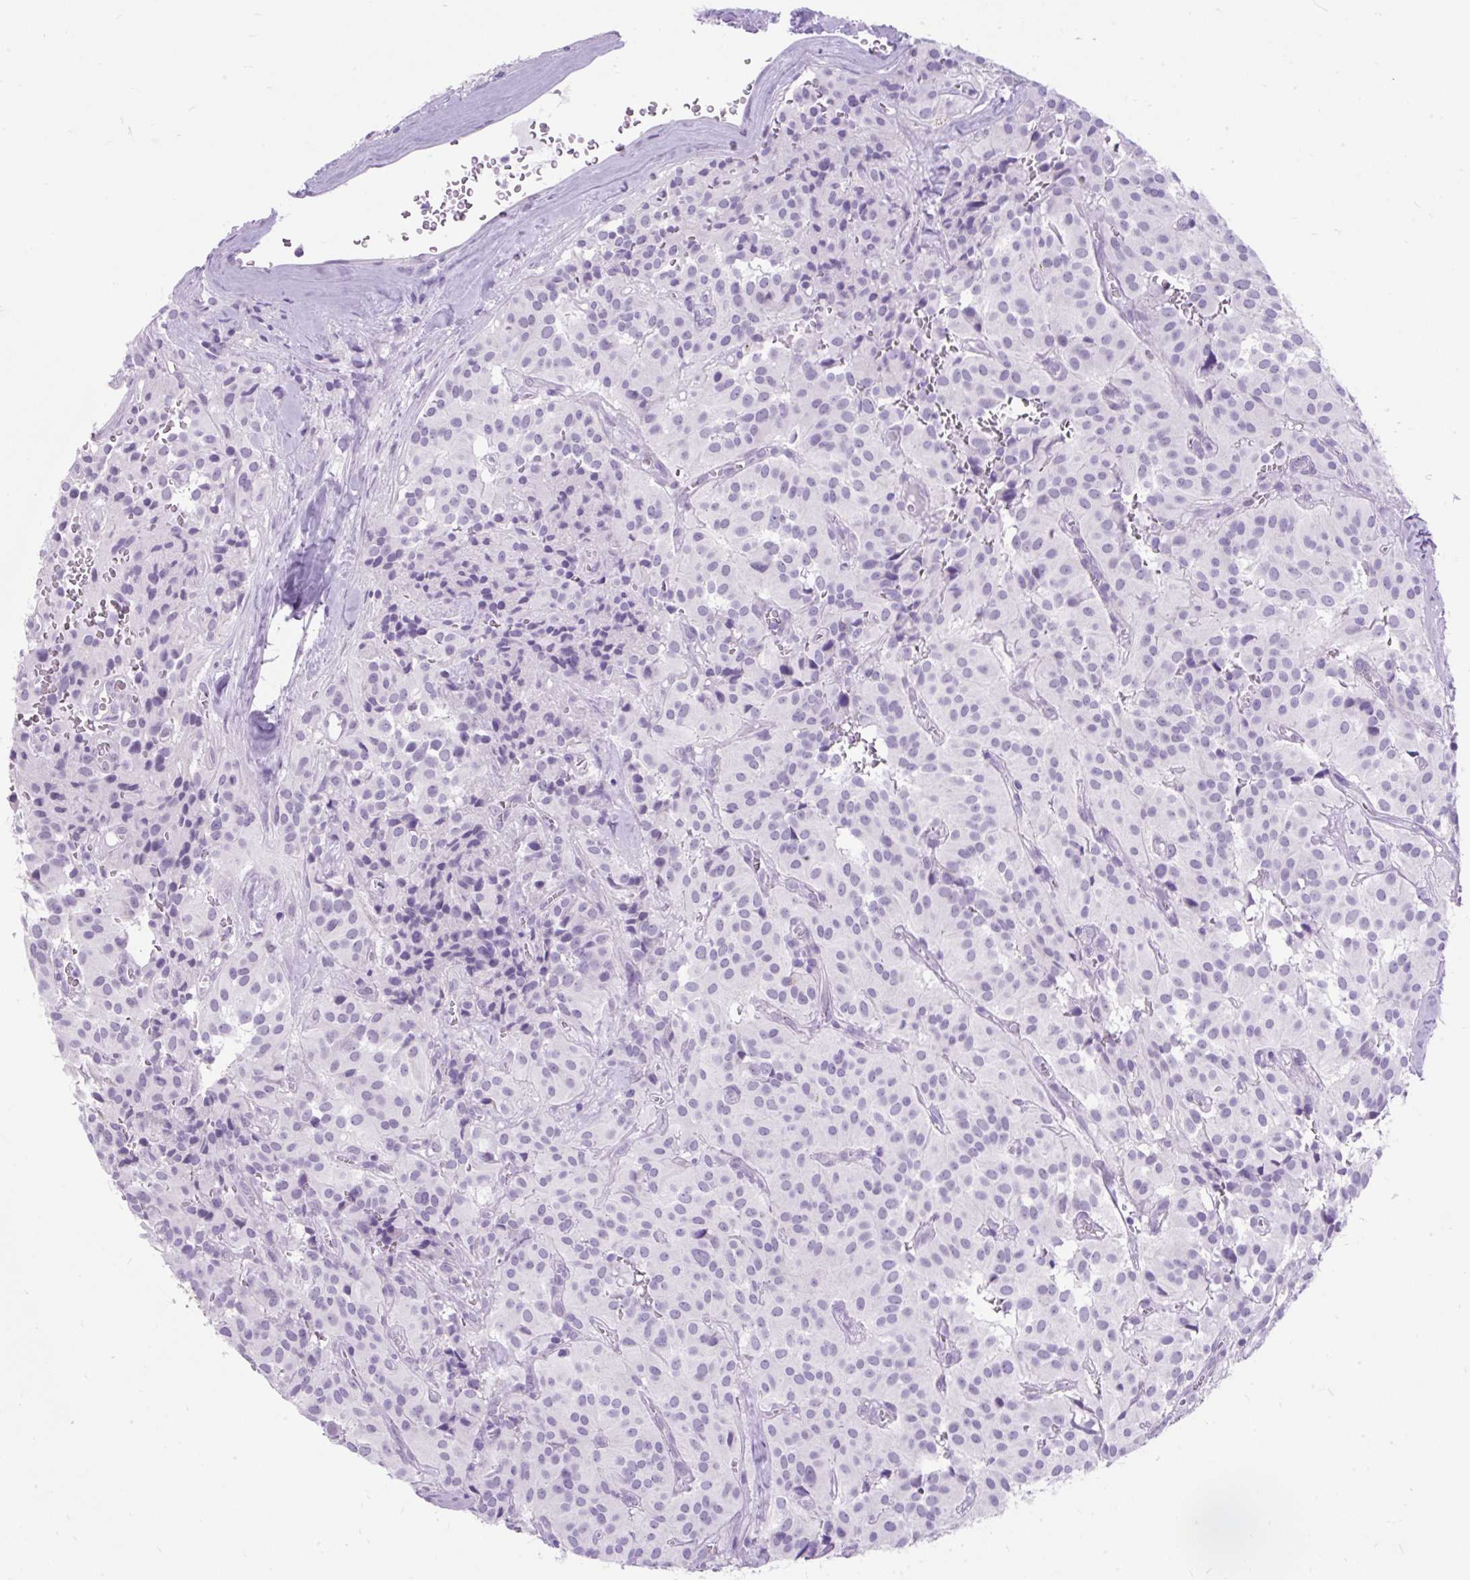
{"staining": {"intensity": "negative", "quantity": "none", "location": "none"}, "tissue": "glioma", "cell_type": "Tumor cells", "image_type": "cancer", "snomed": [{"axis": "morphology", "description": "Glioma, malignant, Low grade"}, {"axis": "topography", "description": "Brain"}], "caption": "Tumor cells show no significant expression in low-grade glioma (malignant). (Stains: DAB IHC with hematoxylin counter stain, Microscopy: brightfield microscopy at high magnification).", "gene": "SCGB1A1", "patient": {"sex": "male", "age": 42}}